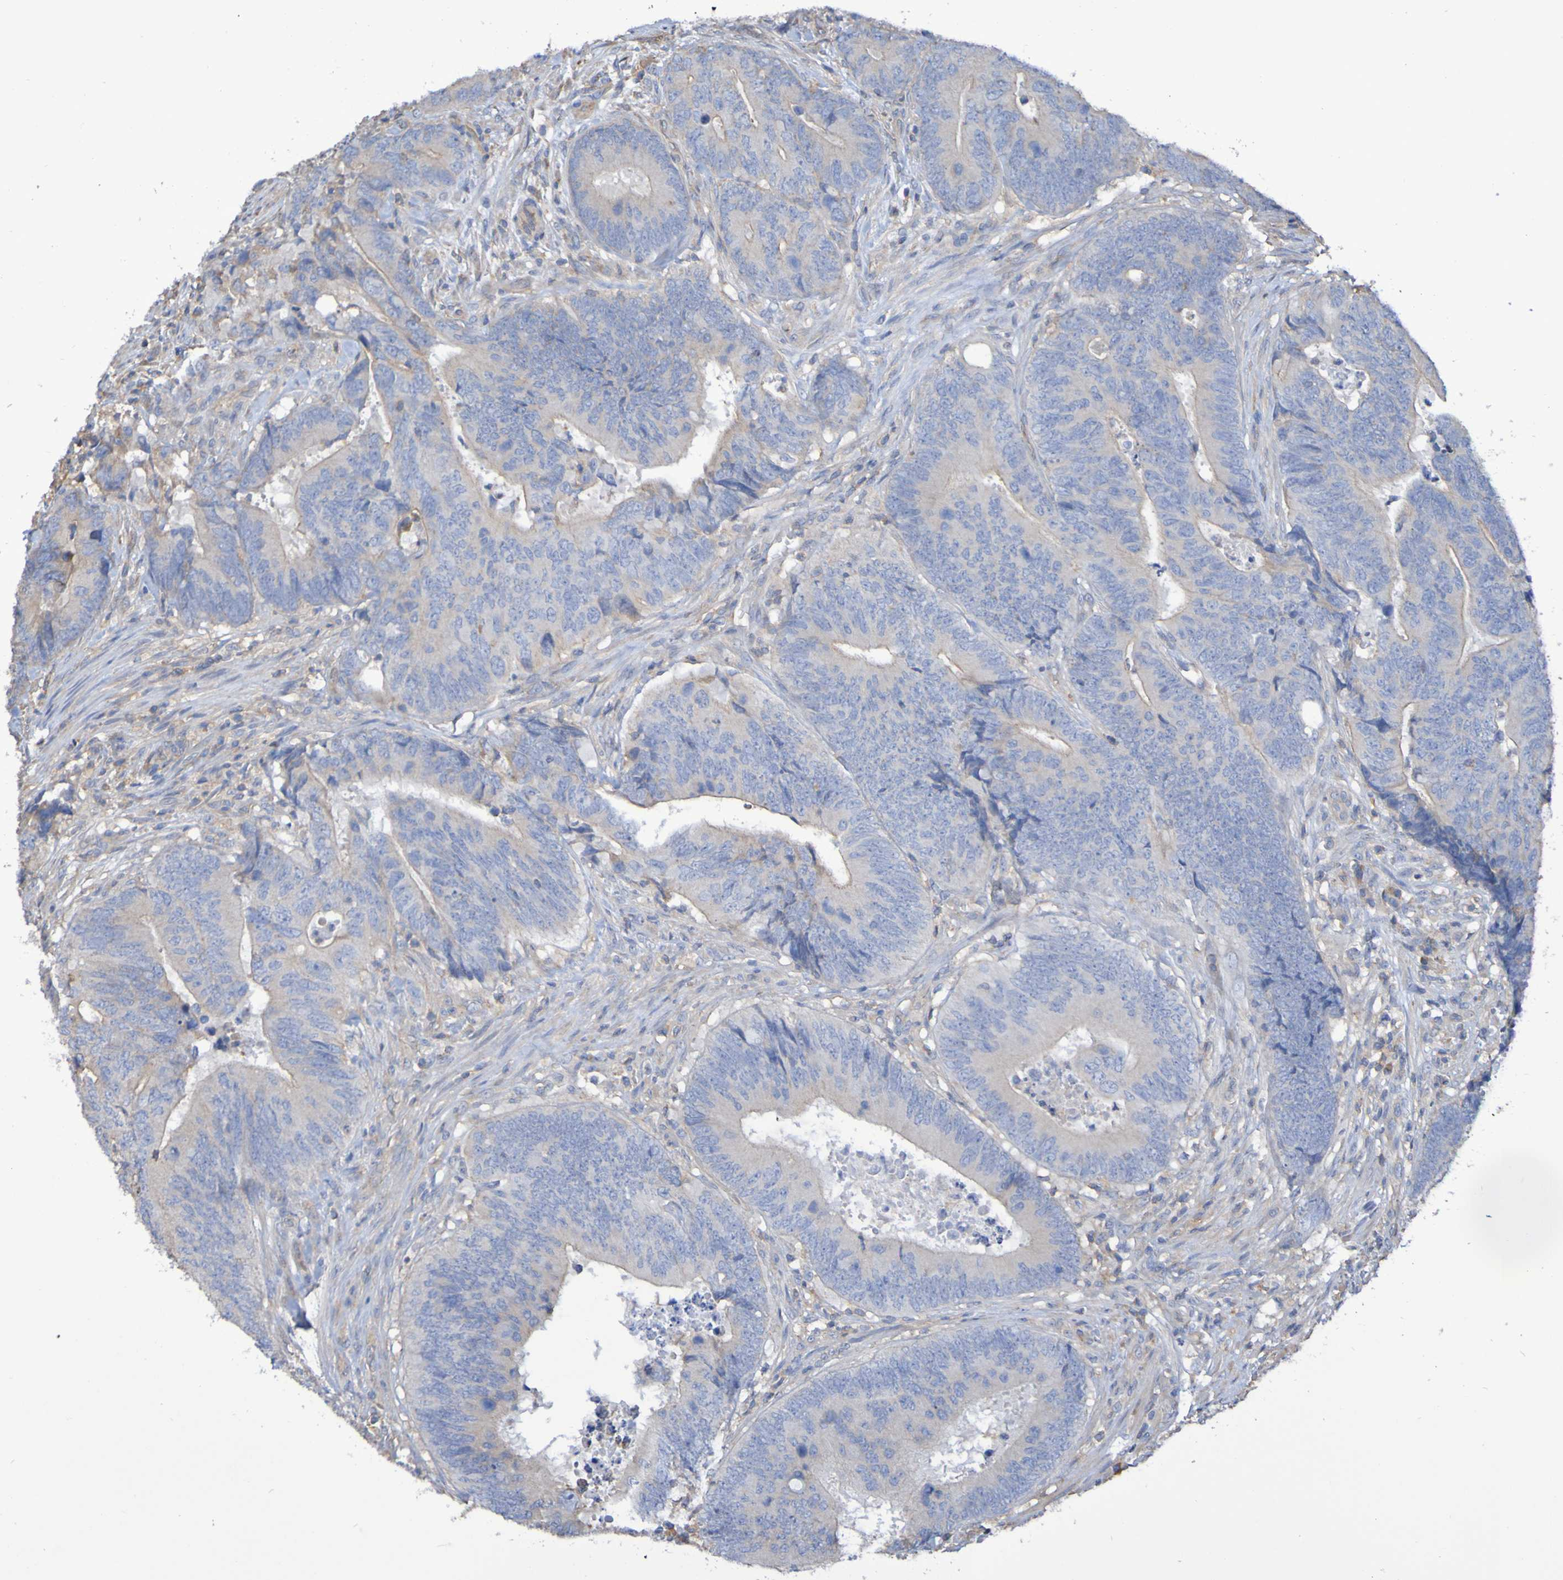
{"staining": {"intensity": "weak", "quantity": "<25%", "location": "cytoplasmic/membranous"}, "tissue": "colorectal cancer", "cell_type": "Tumor cells", "image_type": "cancer", "snomed": [{"axis": "morphology", "description": "Normal tissue, NOS"}, {"axis": "morphology", "description": "Adenocarcinoma, NOS"}, {"axis": "topography", "description": "Colon"}], "caption": "This is an IHC photomicrograph of colorectal cancer. There is no staining in tumor cells.", "gene": "SYNJ1", "patient": {"sex": "male", "age": 56}}